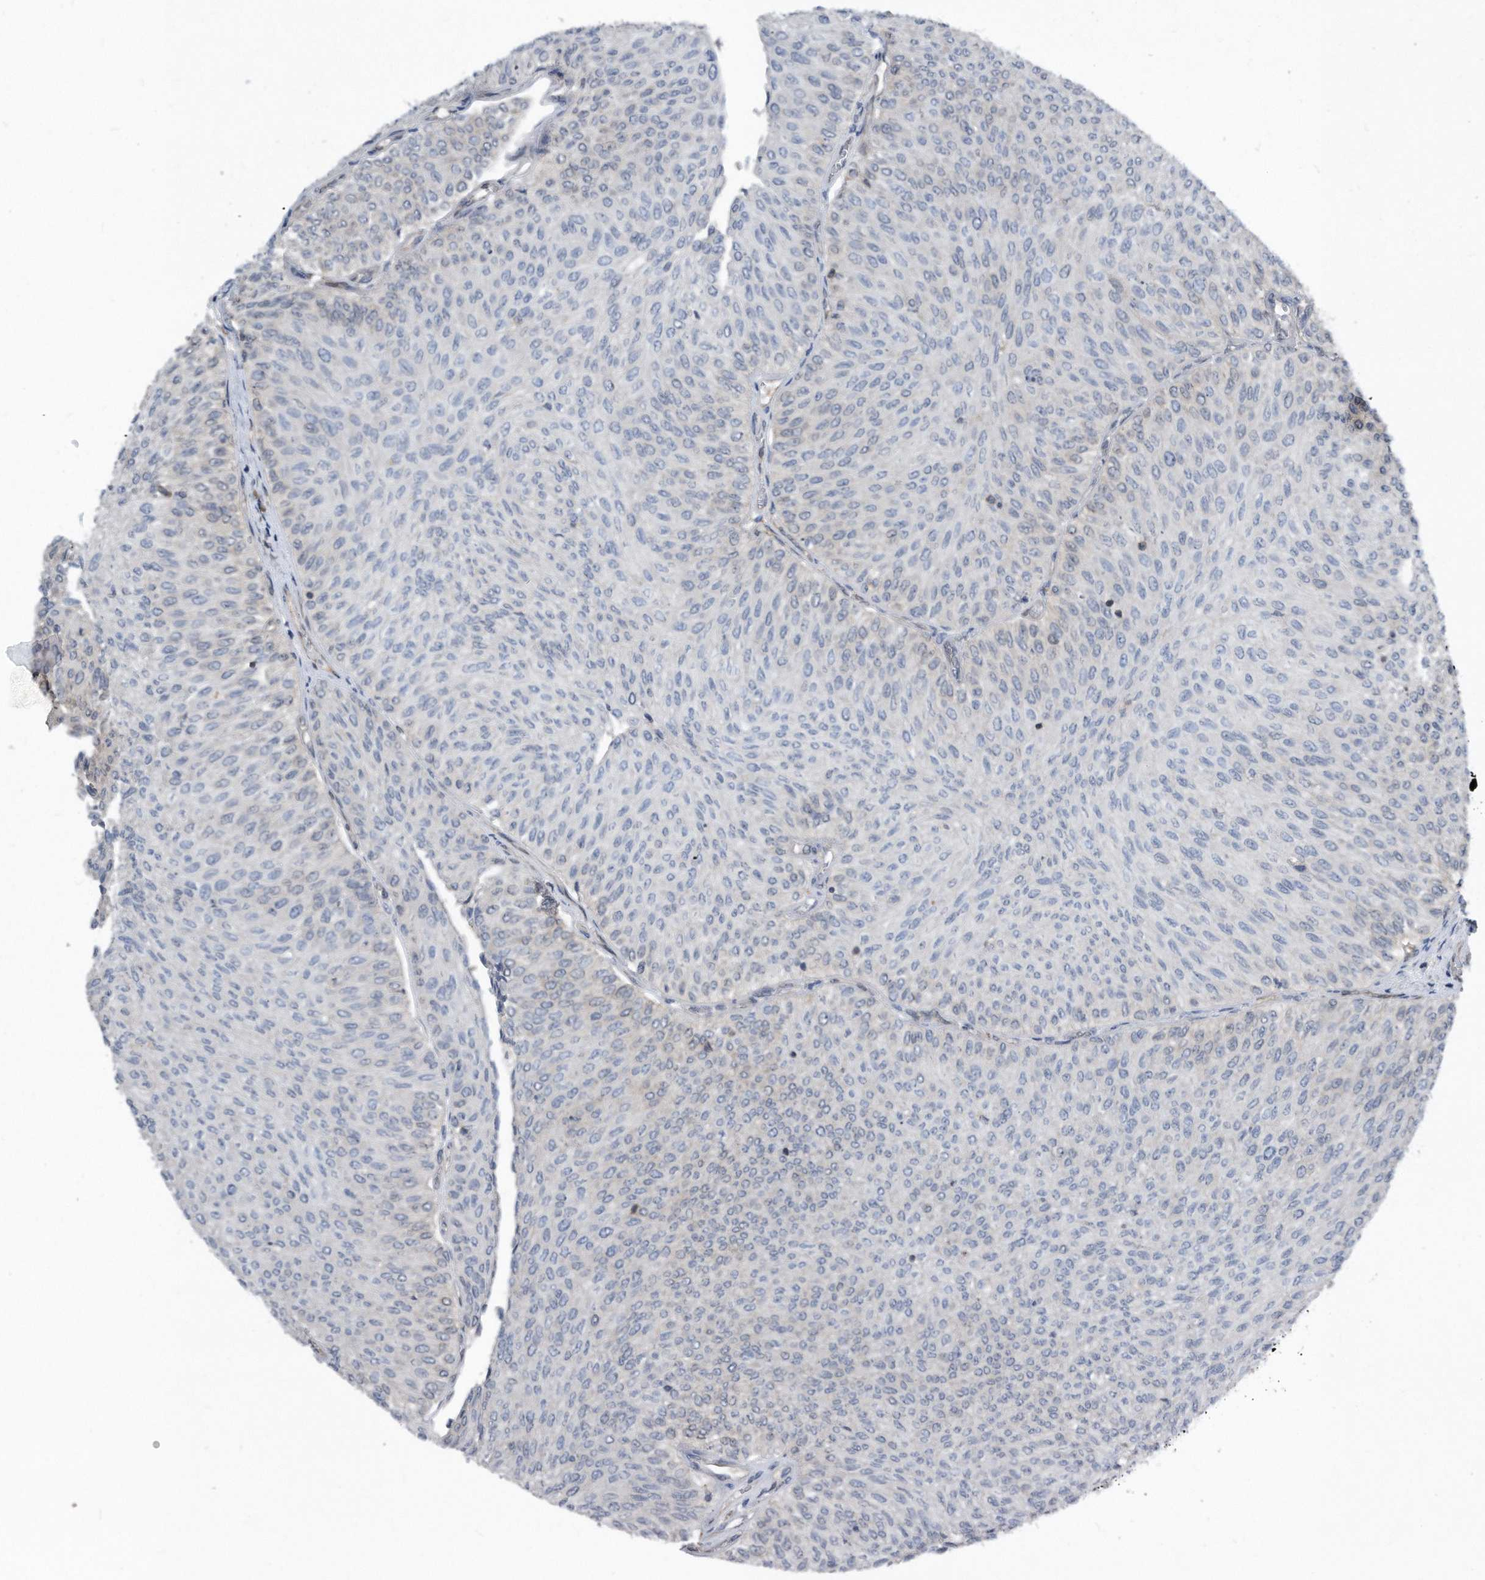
{"staining": {"intensity": "weak", "quantity": "<25%", "location": "cytoplasmic/membranous"}, "tissue": "urothelial cancer", "cell_type": "Tumor cells", "image_type": "cancer", "snomed": [{"axis": "morphology", "description": "Urothelial carcinoma, Low grade"}, {"axis": "topography", "description": "Urinary bladder"}], "caption": "High power microscopy photomicrograph of an IHC micrograph of urothelial cancer, revealing no significant positivity in tumor cells.", "gene": "MAP2K6", "patient": {"sex": "male", "age": 78}}